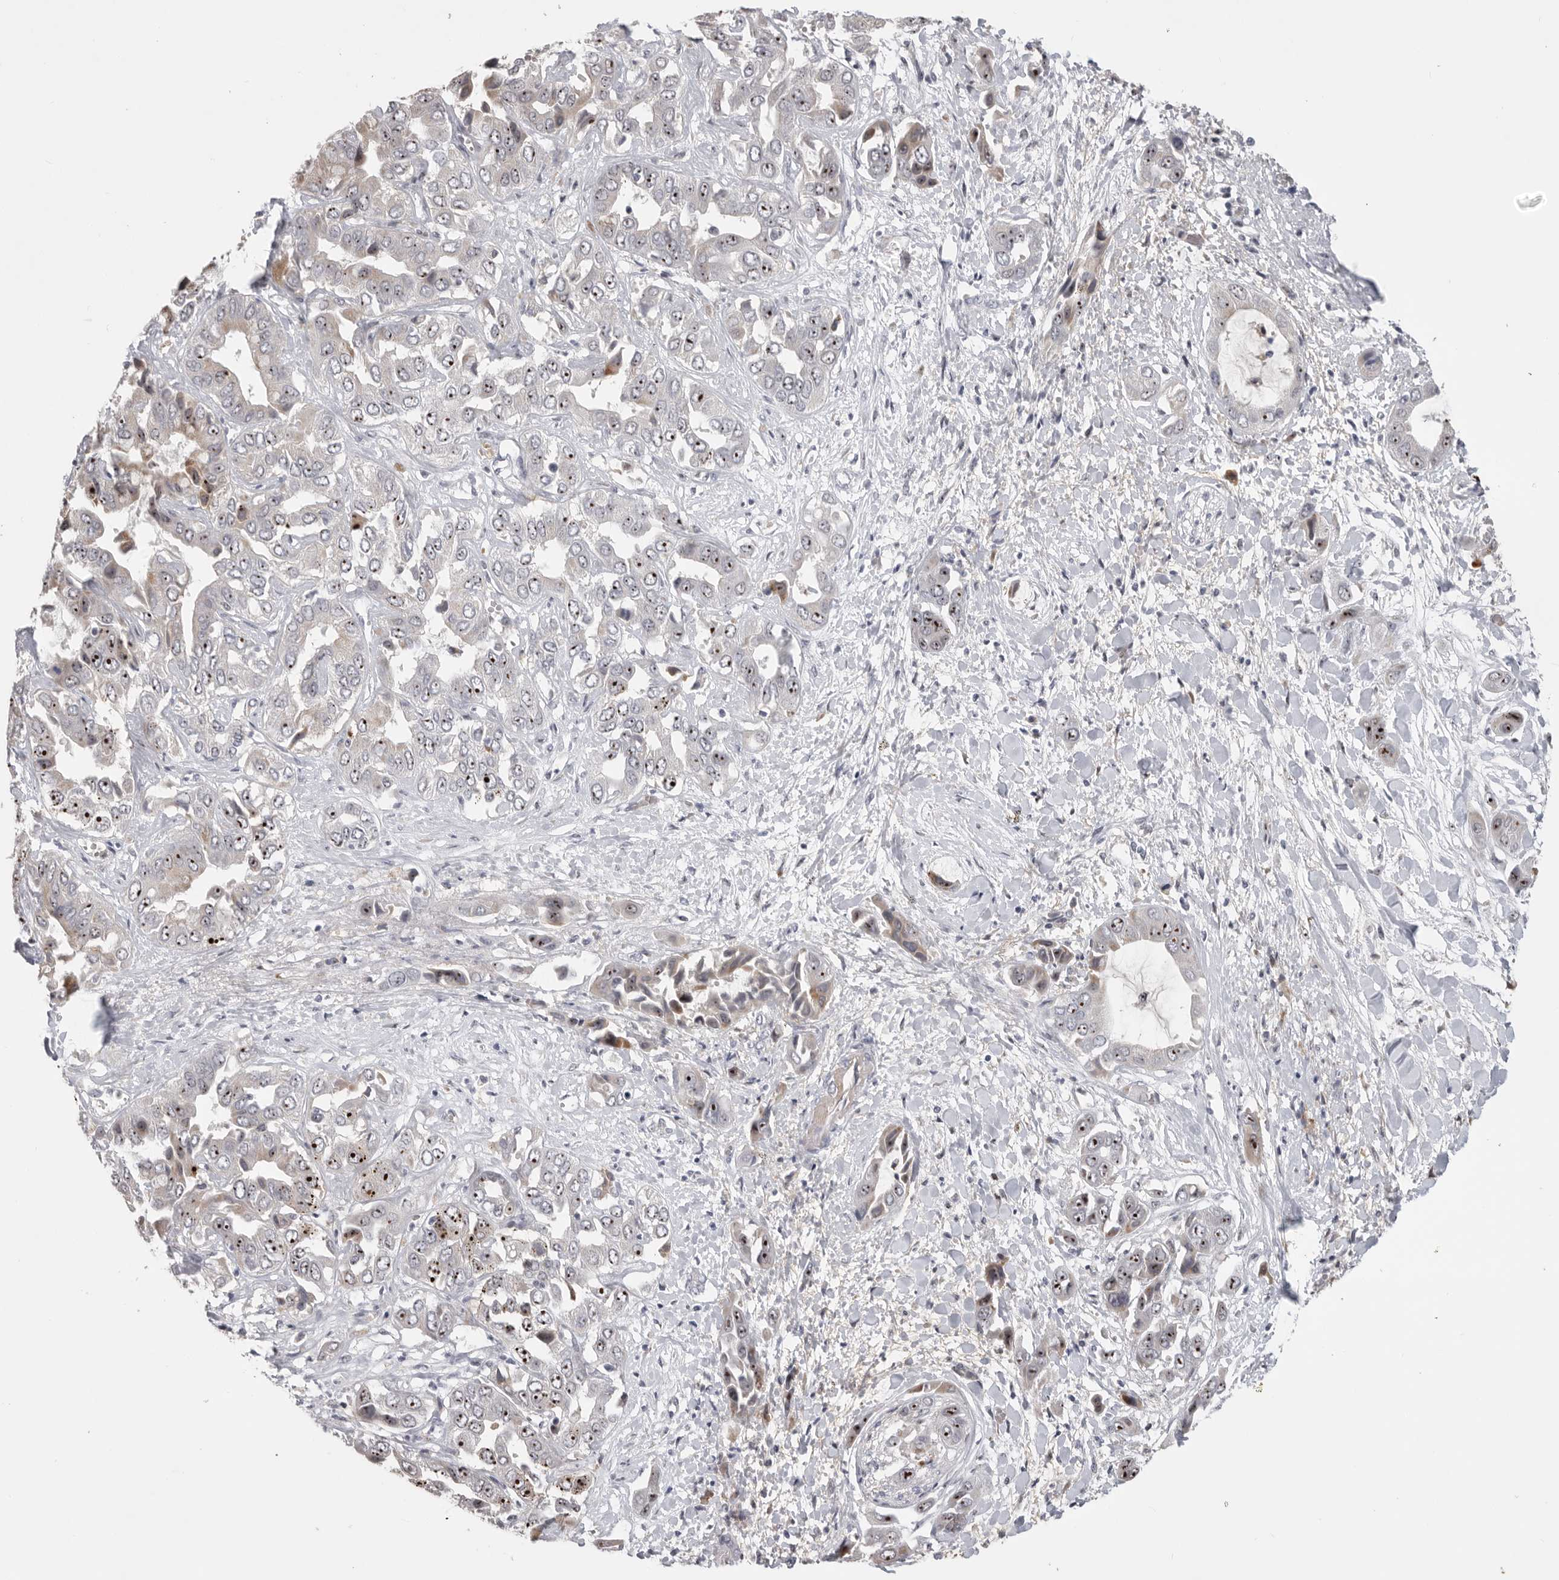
{"staining": {"intensity": "moderate", "quantity": ">75%", "location": "nuclear"}, "tissue": "liver cancer", "cell_type": "Tumor cells", "image_type": "cancer", "snomed": [{"axis": "morphology", "description": "Cholangiocarcinoma"}, {"axis": "topography", "description": "Liver"}], "caption": "High-magnification brightfield microscopy of liver cancer (cholangiocarcinoma) stained with DAB (brown) and counterstained with hematoxylin (blue). tumor cells exhibit moderate nuclear expression is seen in about>75% of cells.", "gene": "PCMTD1", "patient": {"sex": "female", "age": 52}}